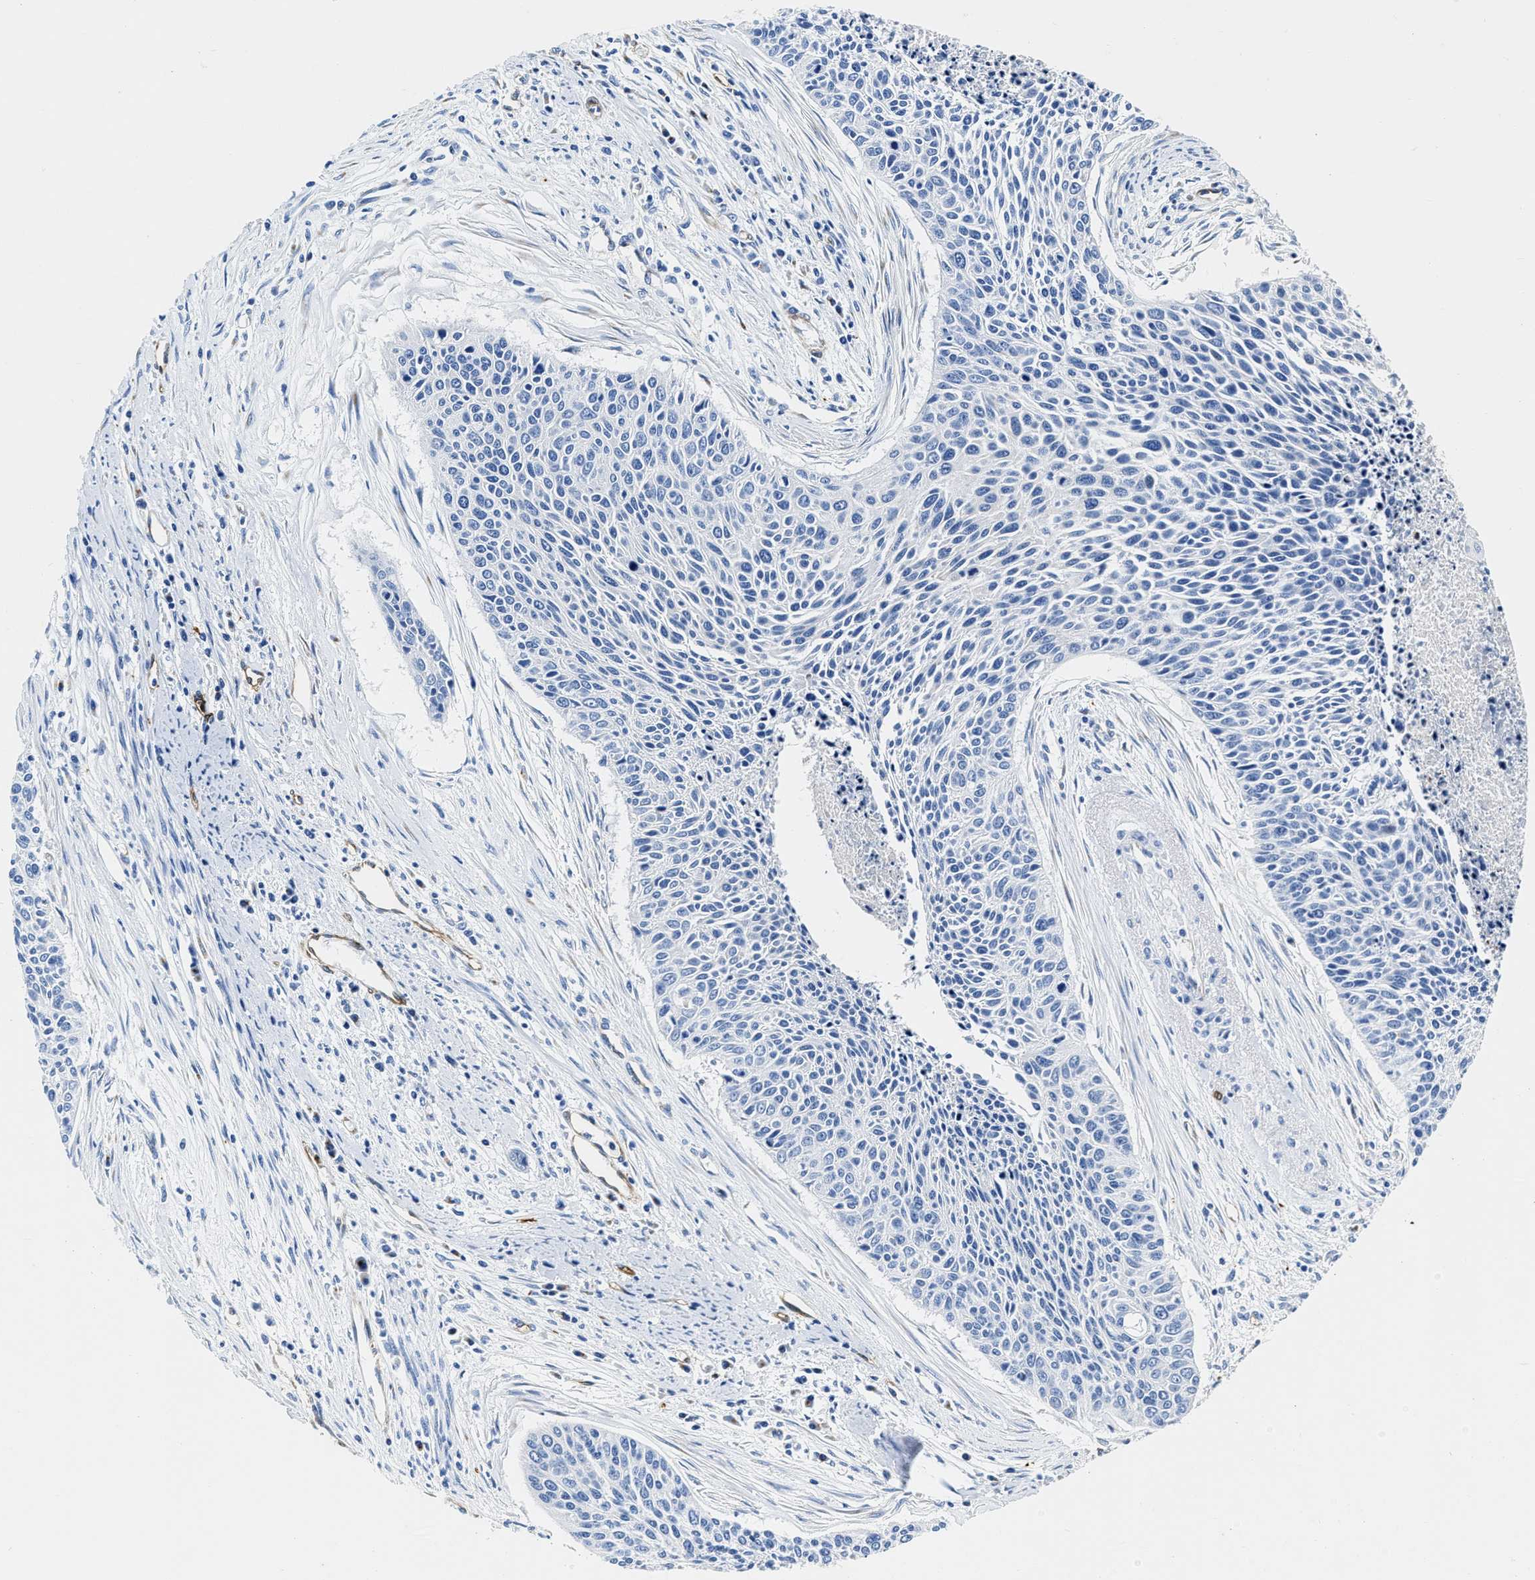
{"staining": {"intensity": "negative", "quantity": "none", "location": "none"}, "tissue": "cervical cancer", "cell_type": "Tumor cells", "image_type": "cancer", "snomed": [{"axis": "morphology", "description": "Squamous cell carcinoma, NOS"}, {"axis": "topography", "description": "Cervix"}], "caption": "Immunohistochemical staining of cervical squamous cell carcinoma shows no significant expression in tumor cells.", "gene": "TVP23B", "patient": {"sex": "female", "age": 55}}